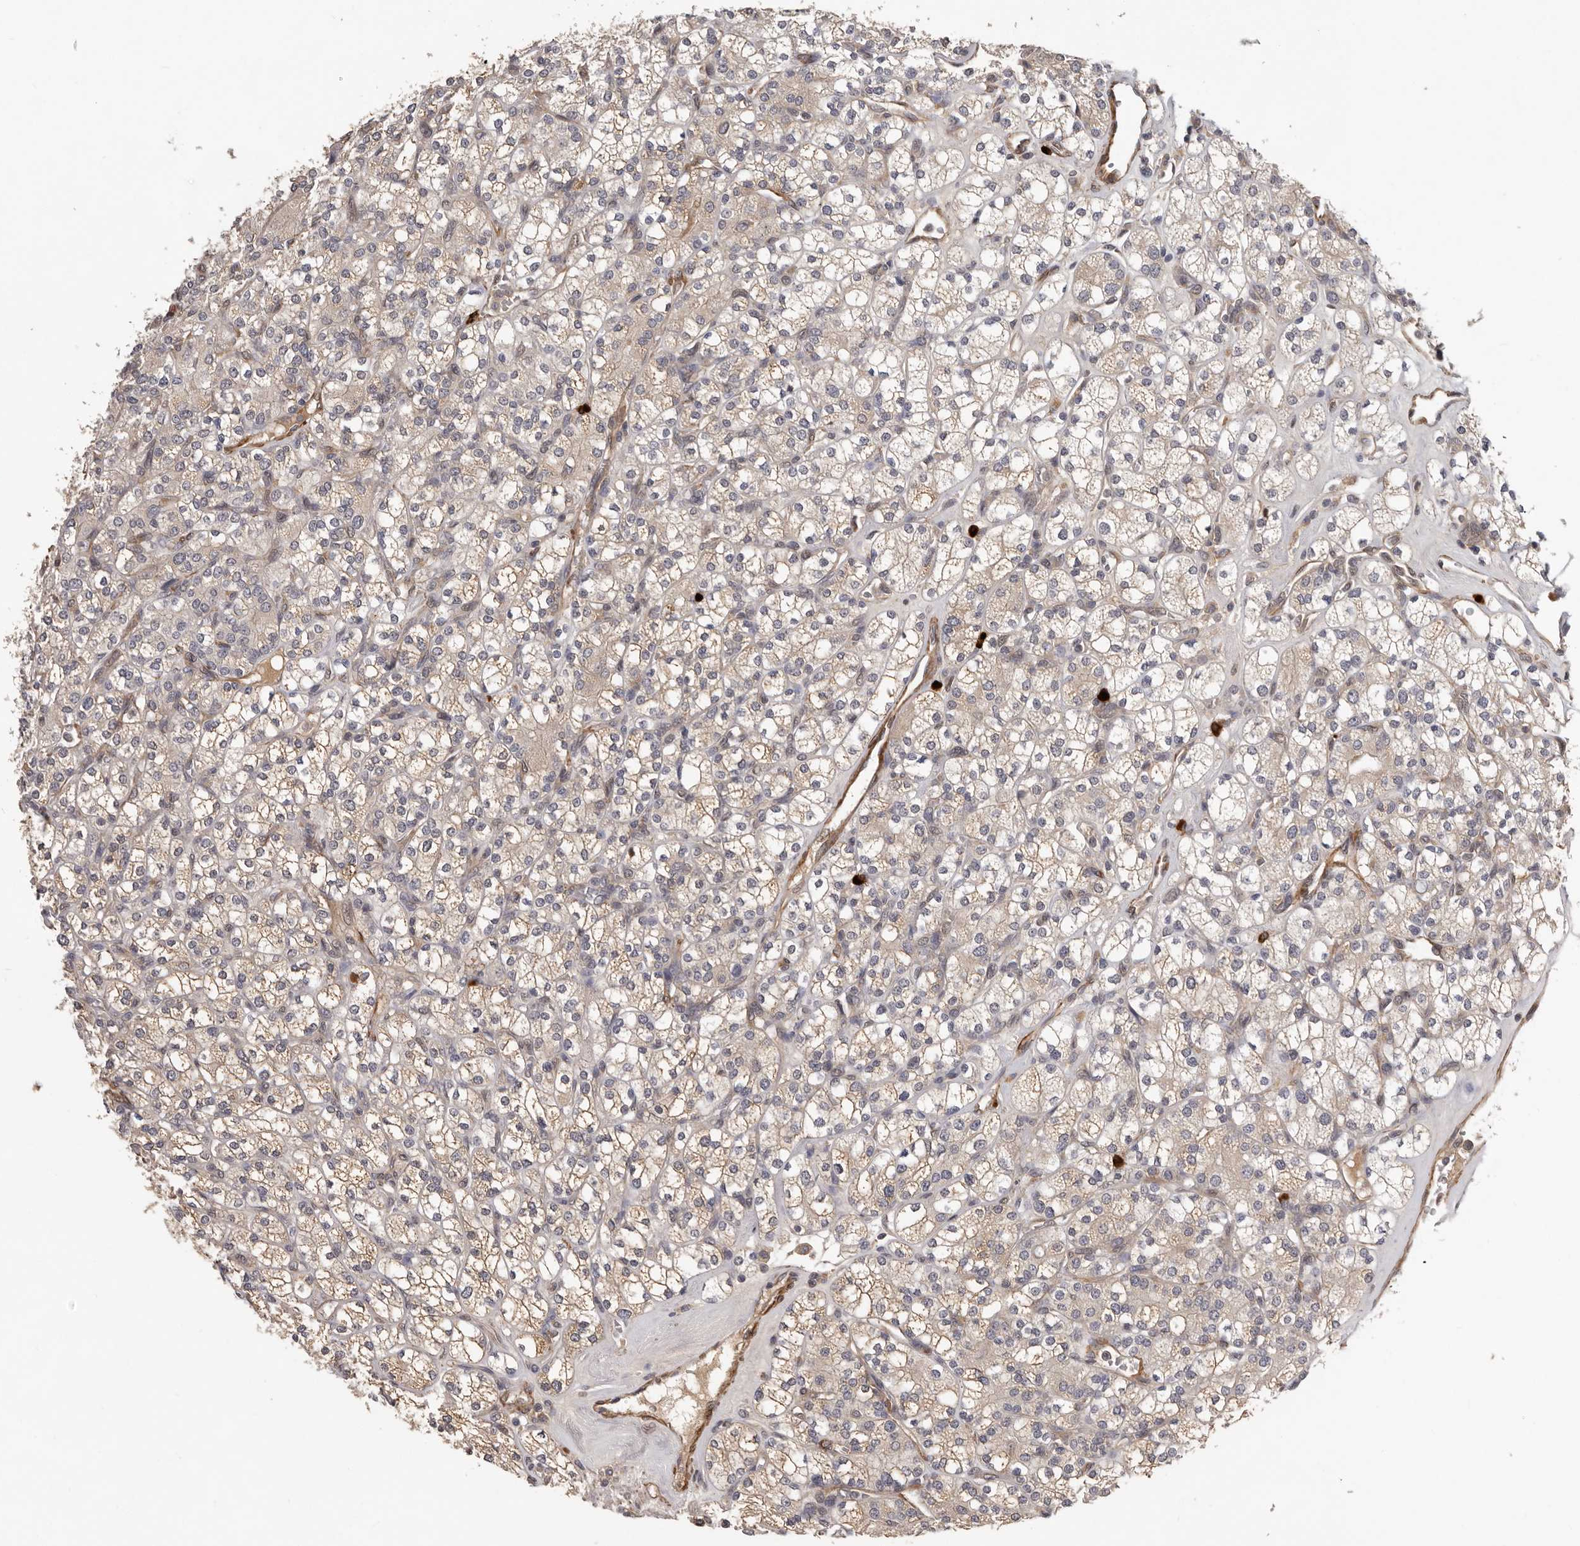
{"staining": {"intensity": "weak", "quantity": "<25%", "location": "cytoplasmic/membranous"}, "tissue": "renal cancer", "cell_type": "Tumor cells", "image_type": "cancer", "snomed": [{"axis": "morphology", "description": "Adenocarcinoma, NOS"}, {"axis": "topography", "description": "Kidney"}], "caption": "An immunohistochemistry image of renal cancer (adenocarcinoma) is shown. There is no staining in tumor cells of renal cancer (adenocarcinoma).", "gene": "RNF157", "patient": {"sex": "male", "age": 77}}